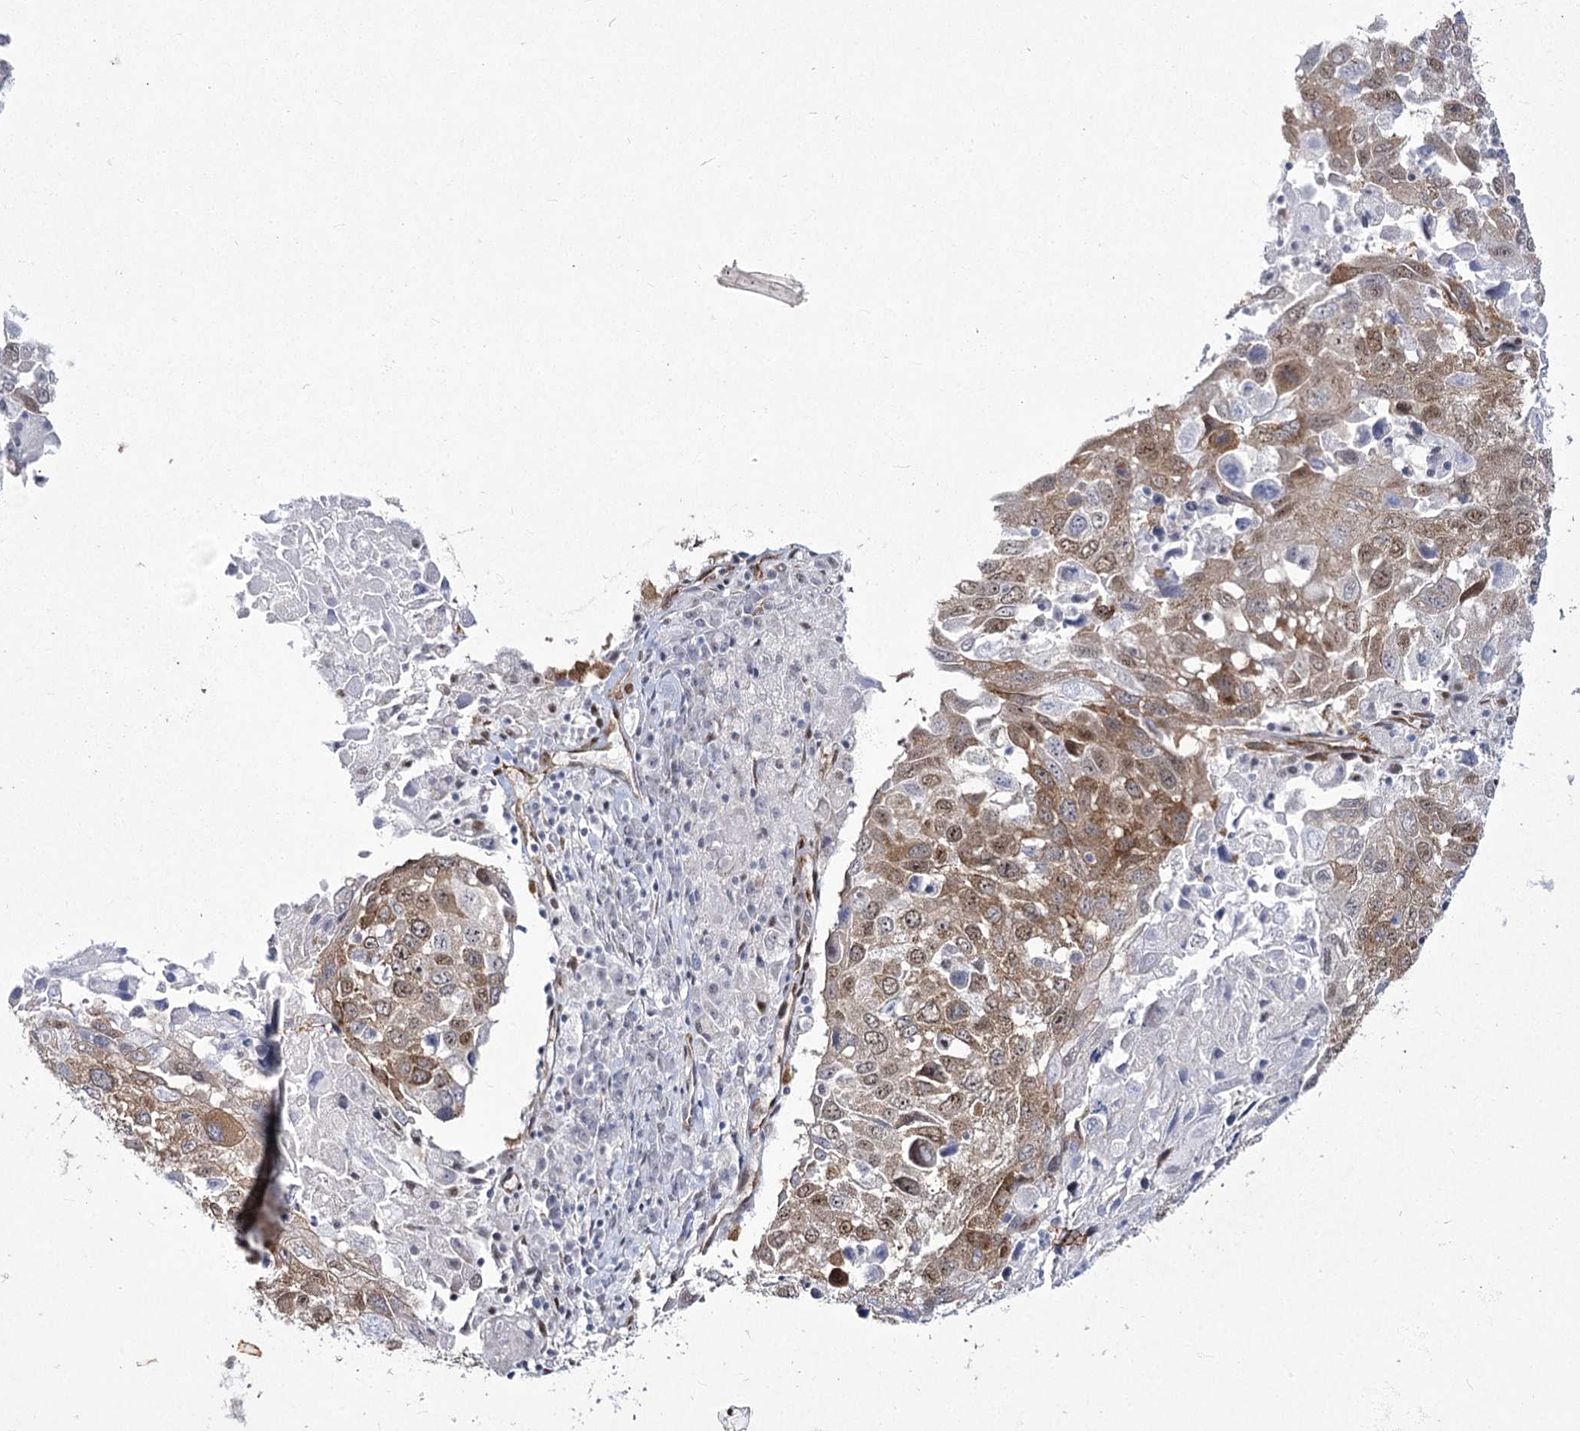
{"staining": {"intensity": "moderate", "quantity": ">75%", "location": "cytoplasmic/membranous,nuclear"}, "tissue": "lung cancer", "cell_type": "Tumor cells", "image_type": "cancer", "snomed": [{"axis": "morphology", "description": "Squamous cell carcinoma, NOS"}, {"axis": "topography", "description": "Lung"}], "caption": "Moderate cytoplasmic/membranous and nuclear staining is appreciated in approximately >75% of tumor cells in lung squamous cell carcinoma.", "gene": "YBX3", "patient": {"sex": "male", "age": 65}}